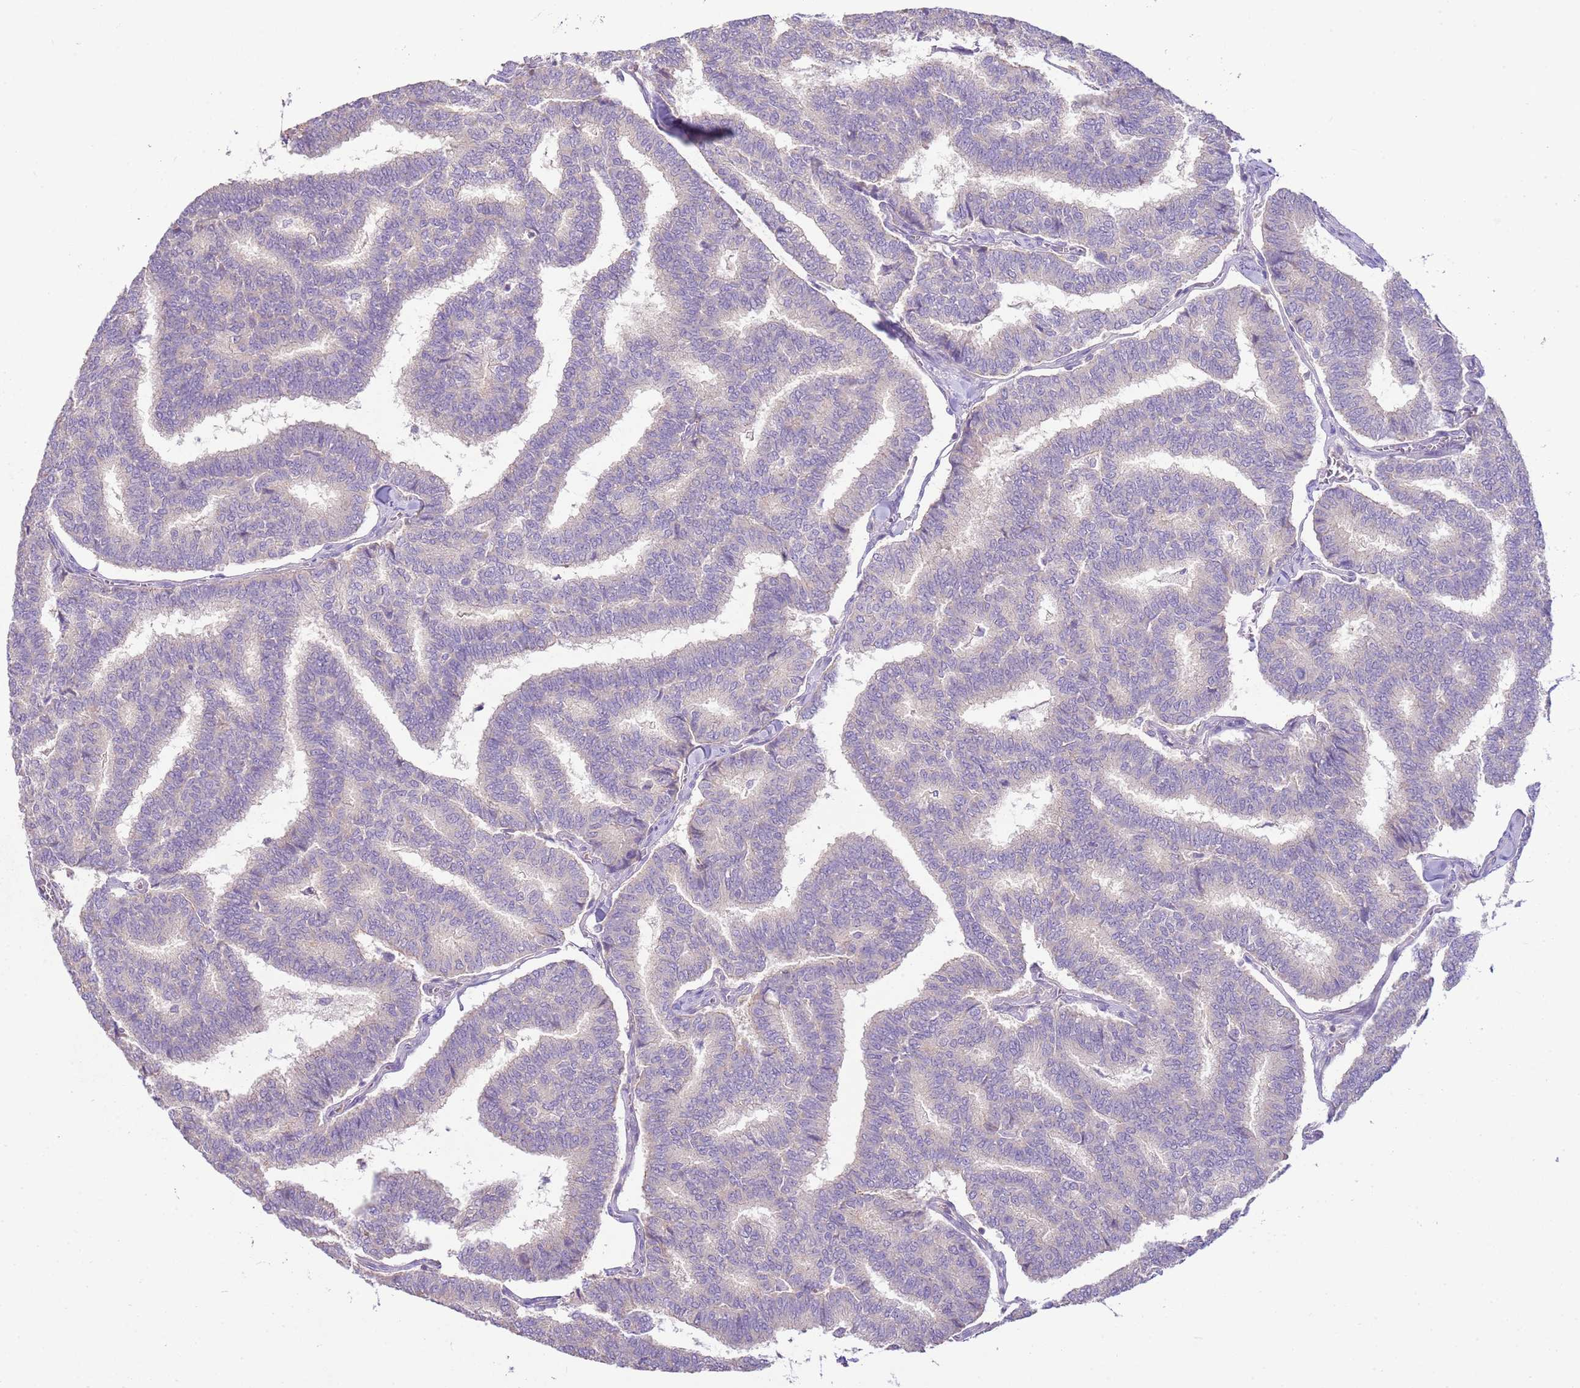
{"staining": {"intensity": "negative", "quantity": "none", "location": "none"}, "tissue": "thyroid cancer", "cell_type": "Tumor cells", "image_type": "cancer", "snomed": [{"axis": "morphology", "description": "Papillary adenocarcinoma, NOS"}, {"axis": "topography", "description": "Thyroid gland"}], "caption": "The immunohistochemistry photomicrograph has no significant positivity in tumor cells of thyroid papillary adenocarcinoma tissue.", "gene": "IL2RG", "patient": {"sex": "female", "age": 35}}